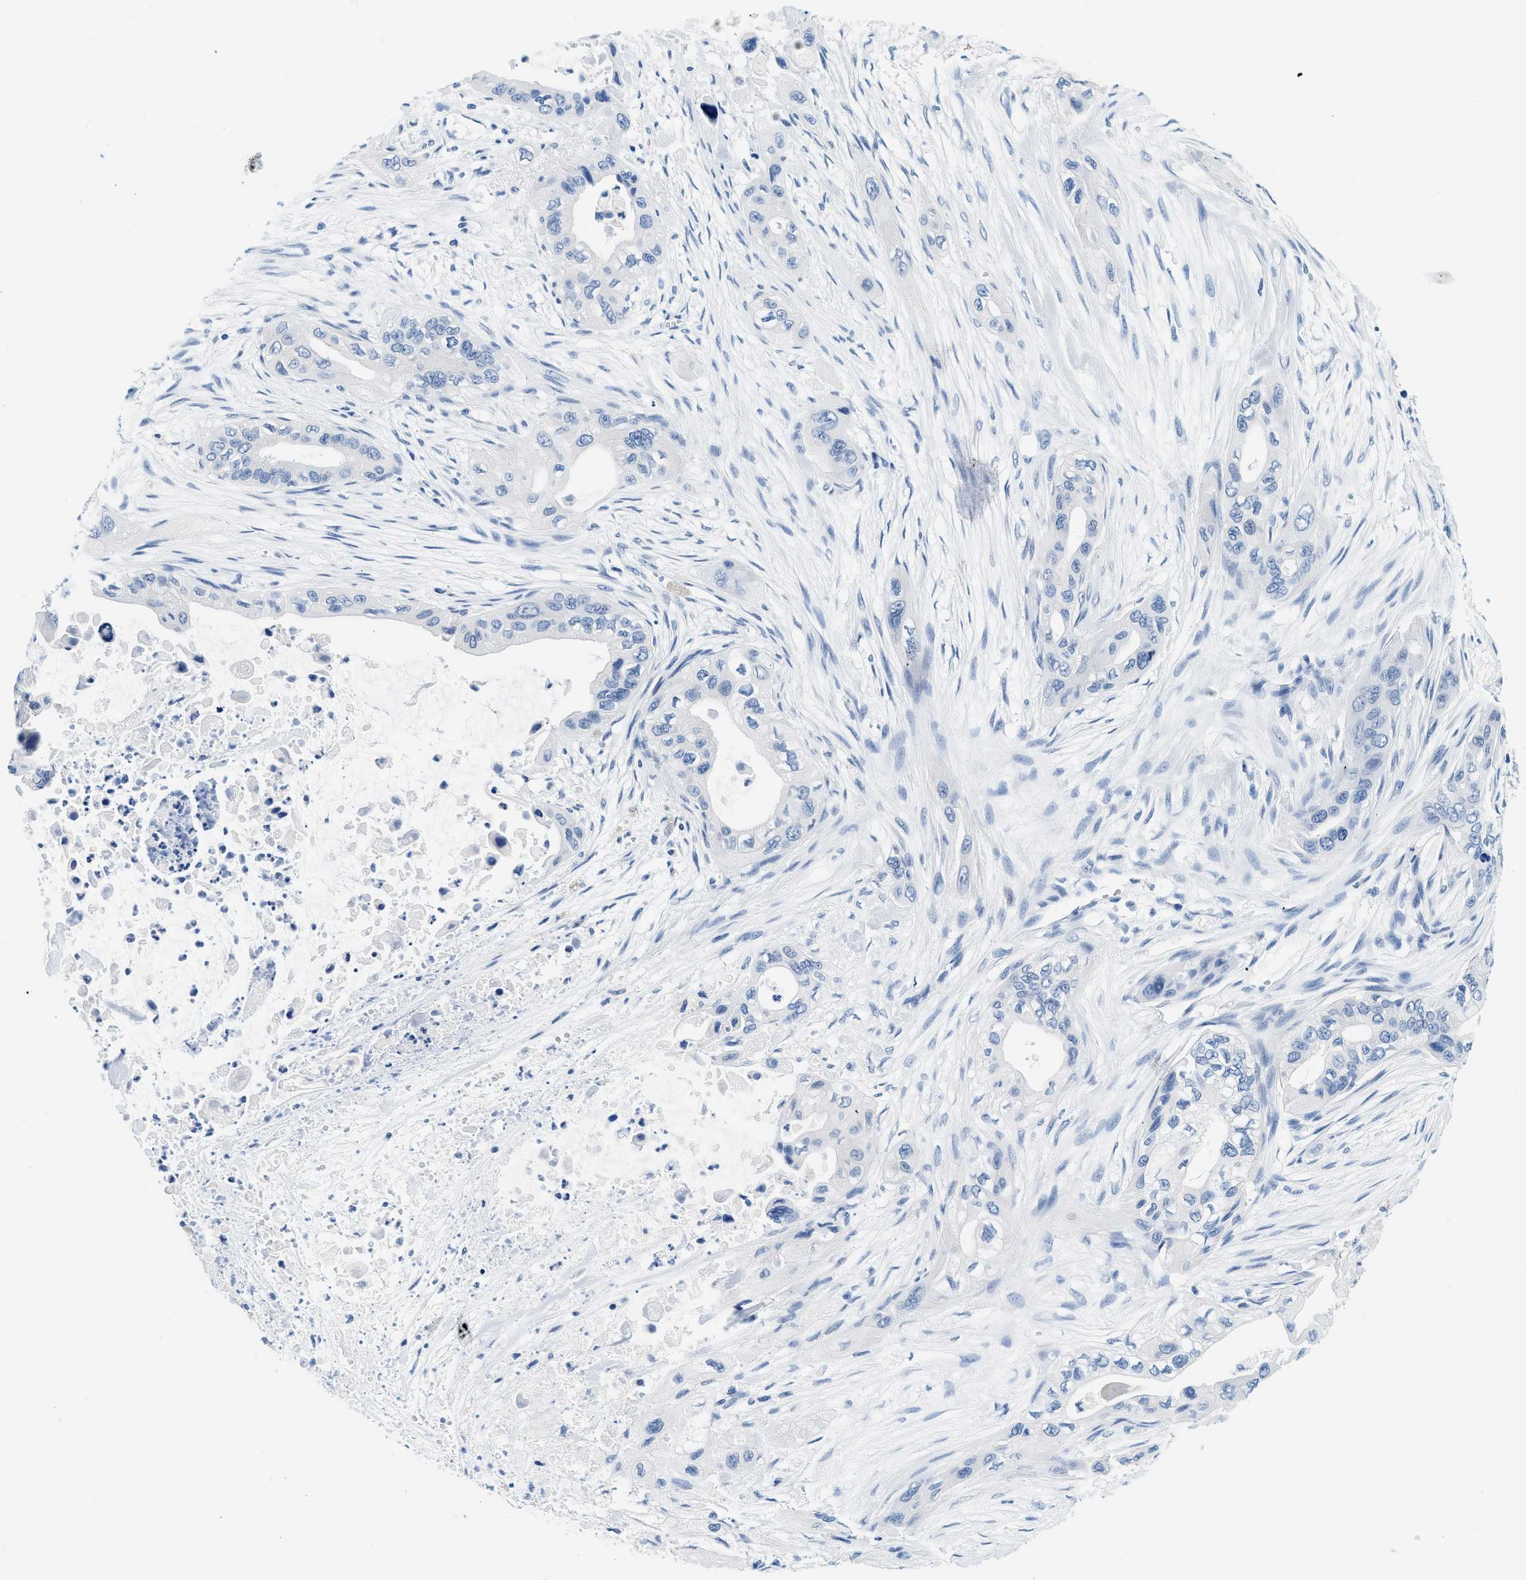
{"staining": {"intensity": "negative", "quantity": "none", "location": "none"}, "tissue": "pancreatic cancer", "cell_type": "Tumor cells", "image_type": "cancer", "snomed": [{"axis": "morphology", "description": "Adenocarcinoma, NOS"}, {"axis": "topography", "description": "Pancreas"}], "caption": "Immunohistochemistry (IHC) photomicrograph of neoplastic tissue: human pancreatic adenocarcinoma stained with DAB (3,3'-diaminobenzidine) shows no significant protein expression in tumor cells.", "gene": "GSTM3", "patient": {"sex": "male", "age": 73}}